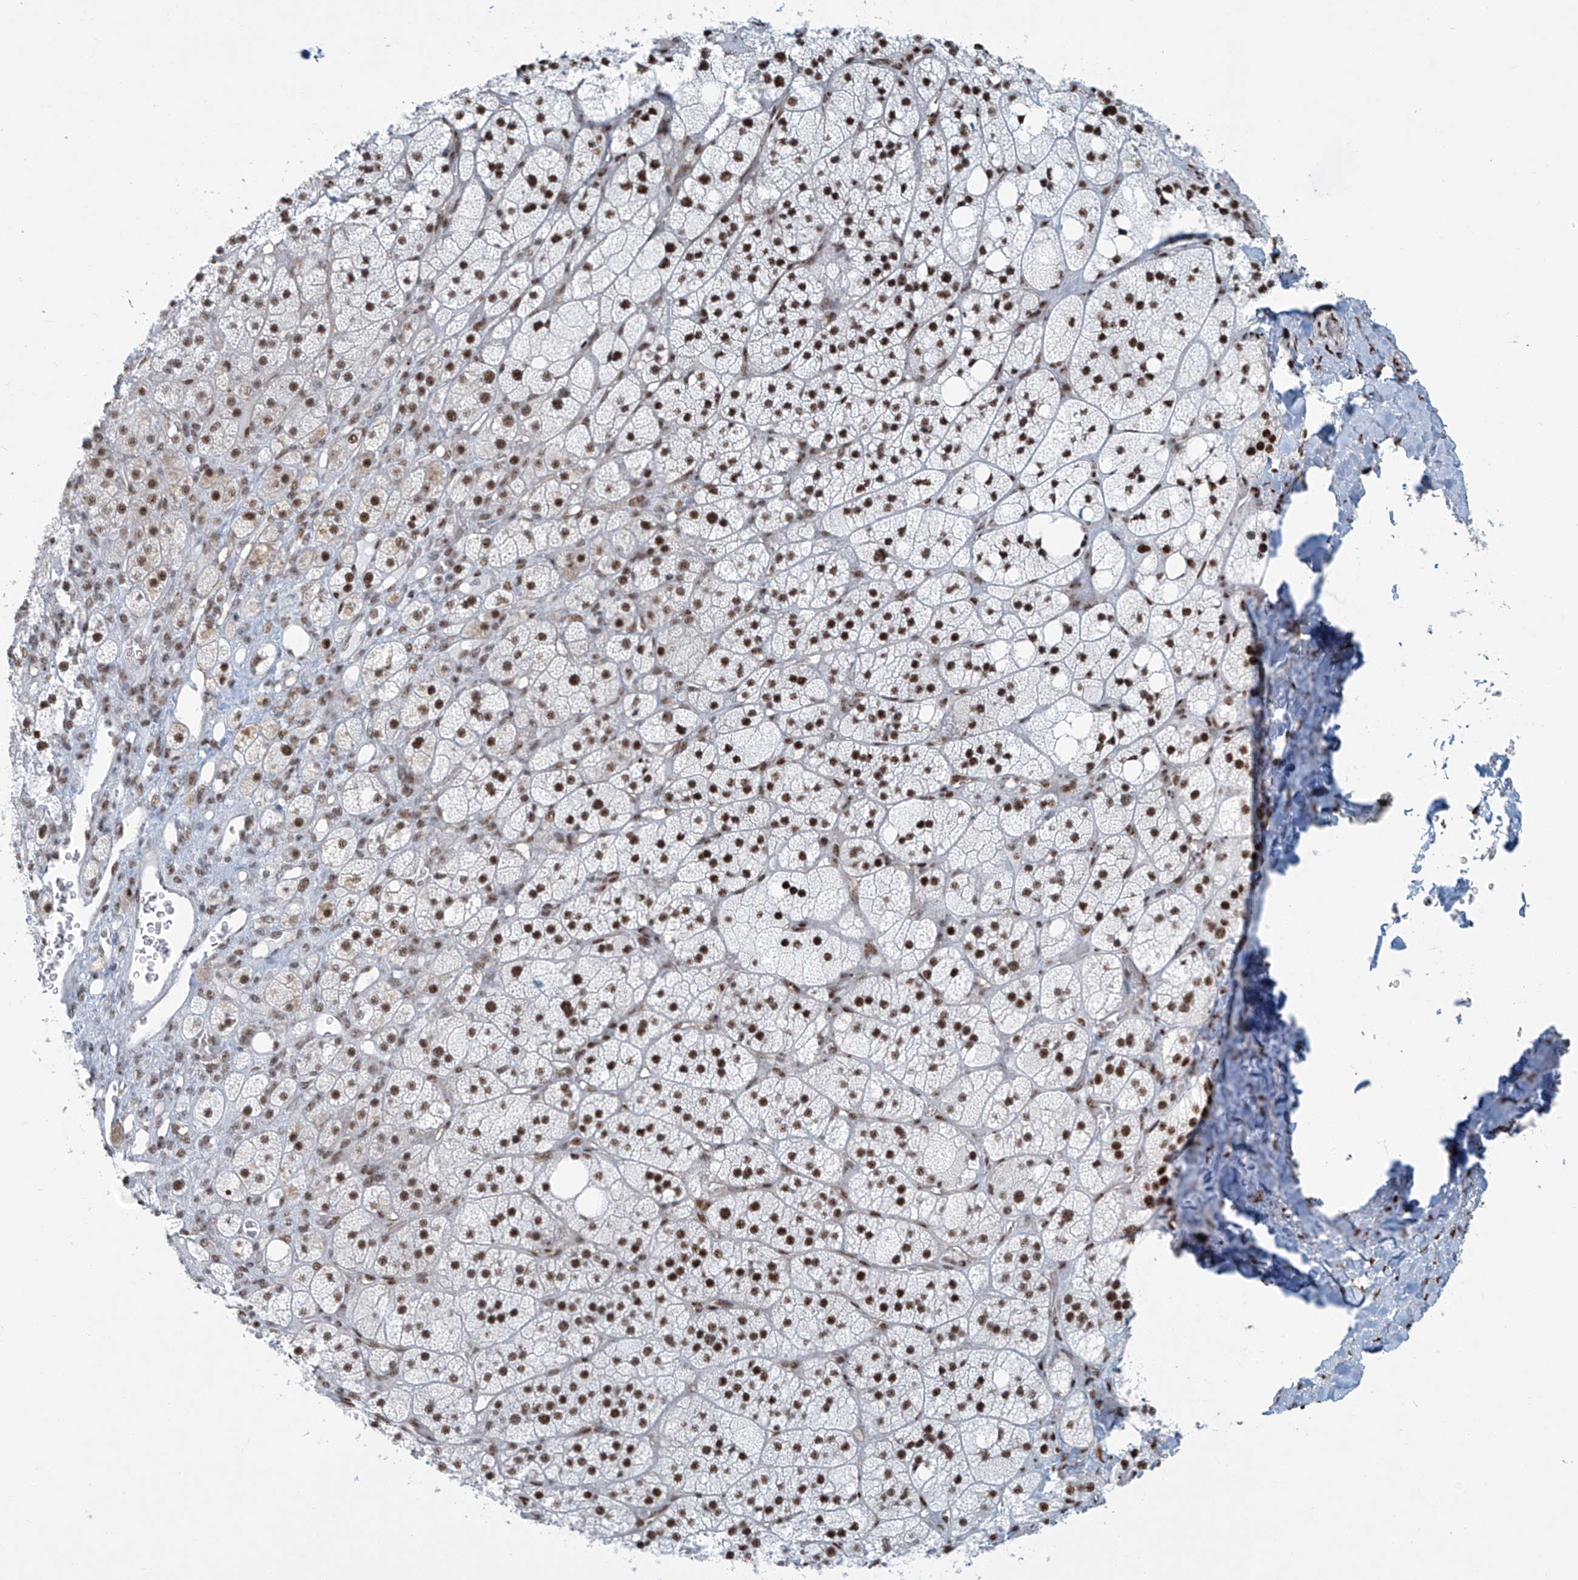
{"staining": {"intensity": "strong", "quantity": ">75%", "location": "nuclear"}, "tissue": "adrenal gland", "cell_type": "Glandular cells", "image_type": "normal", "snomed": [{"axis": "morphology", "description": "Normal tissue, NOS"}, {"axis": "topography", "description": "Adrenal gland"}], "caption": "A micrograph showing strong nuclear staining in about >75% of glandular cells in normal adrenal gland, as visualized by brown immunohistochemical staining.", "gene": "ENSG00000257390", "patient": {"sex": "male", "age": 61}}